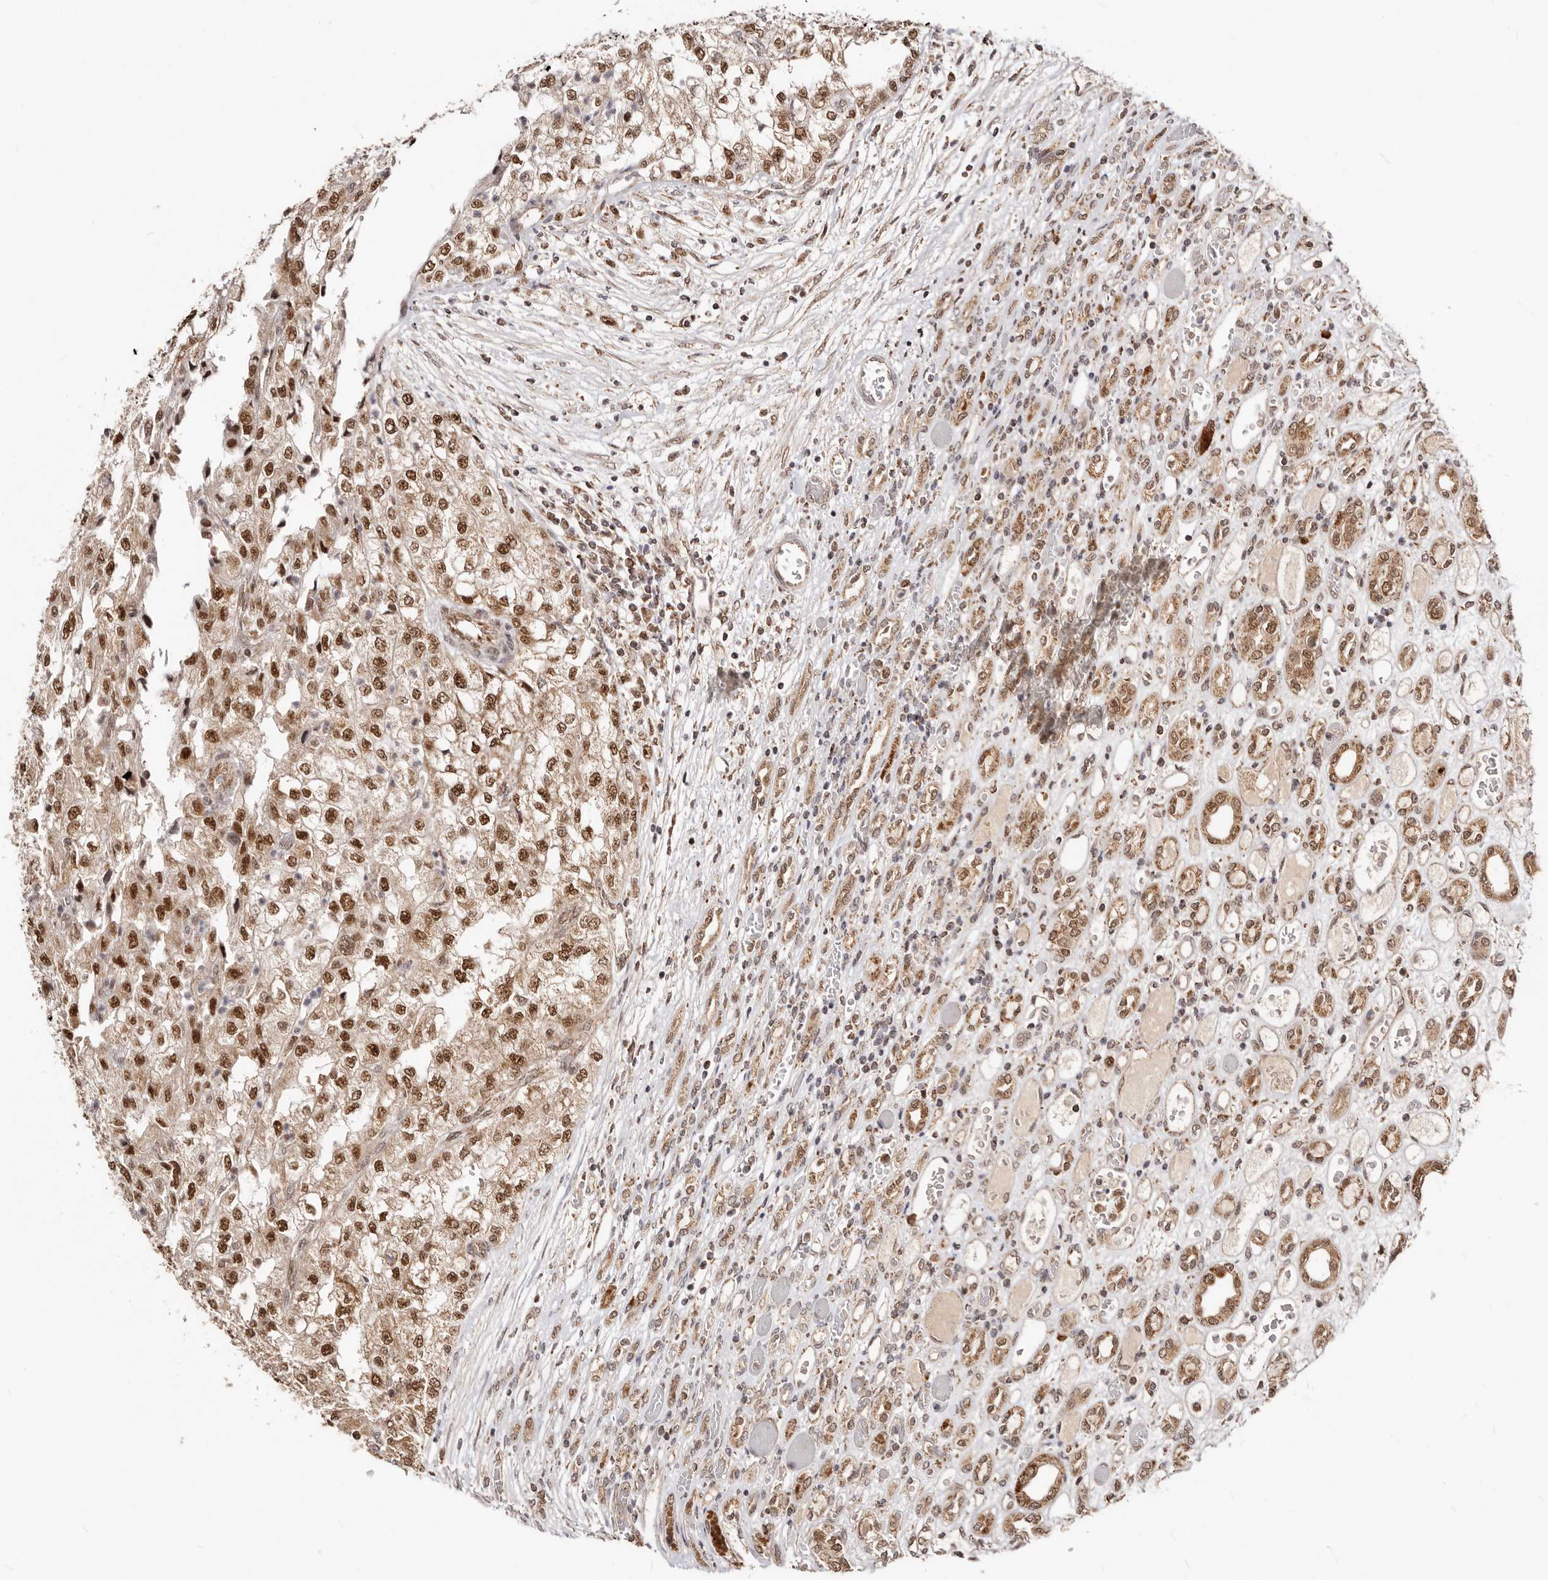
{"staining": {"intensity": "strong", "quantity": ">75%", "location": "nuclear"}, "tissue": "renal cancer", "cell_type": "Tumor cells", "image_type": "cancer", "snomed": [{"axis": "morphology", "description": "Adenocarcinoma, NOS"}, {"axis": "topography", "description": "Kidney"}], "caption": "Renal adenocarcinoma stained for a protein (brown) exhibits strong nuclear positive expression in about >75% of tumor cells.", "gene": "SEC14L1", "patient": {"sex": "female", "age": 54}}